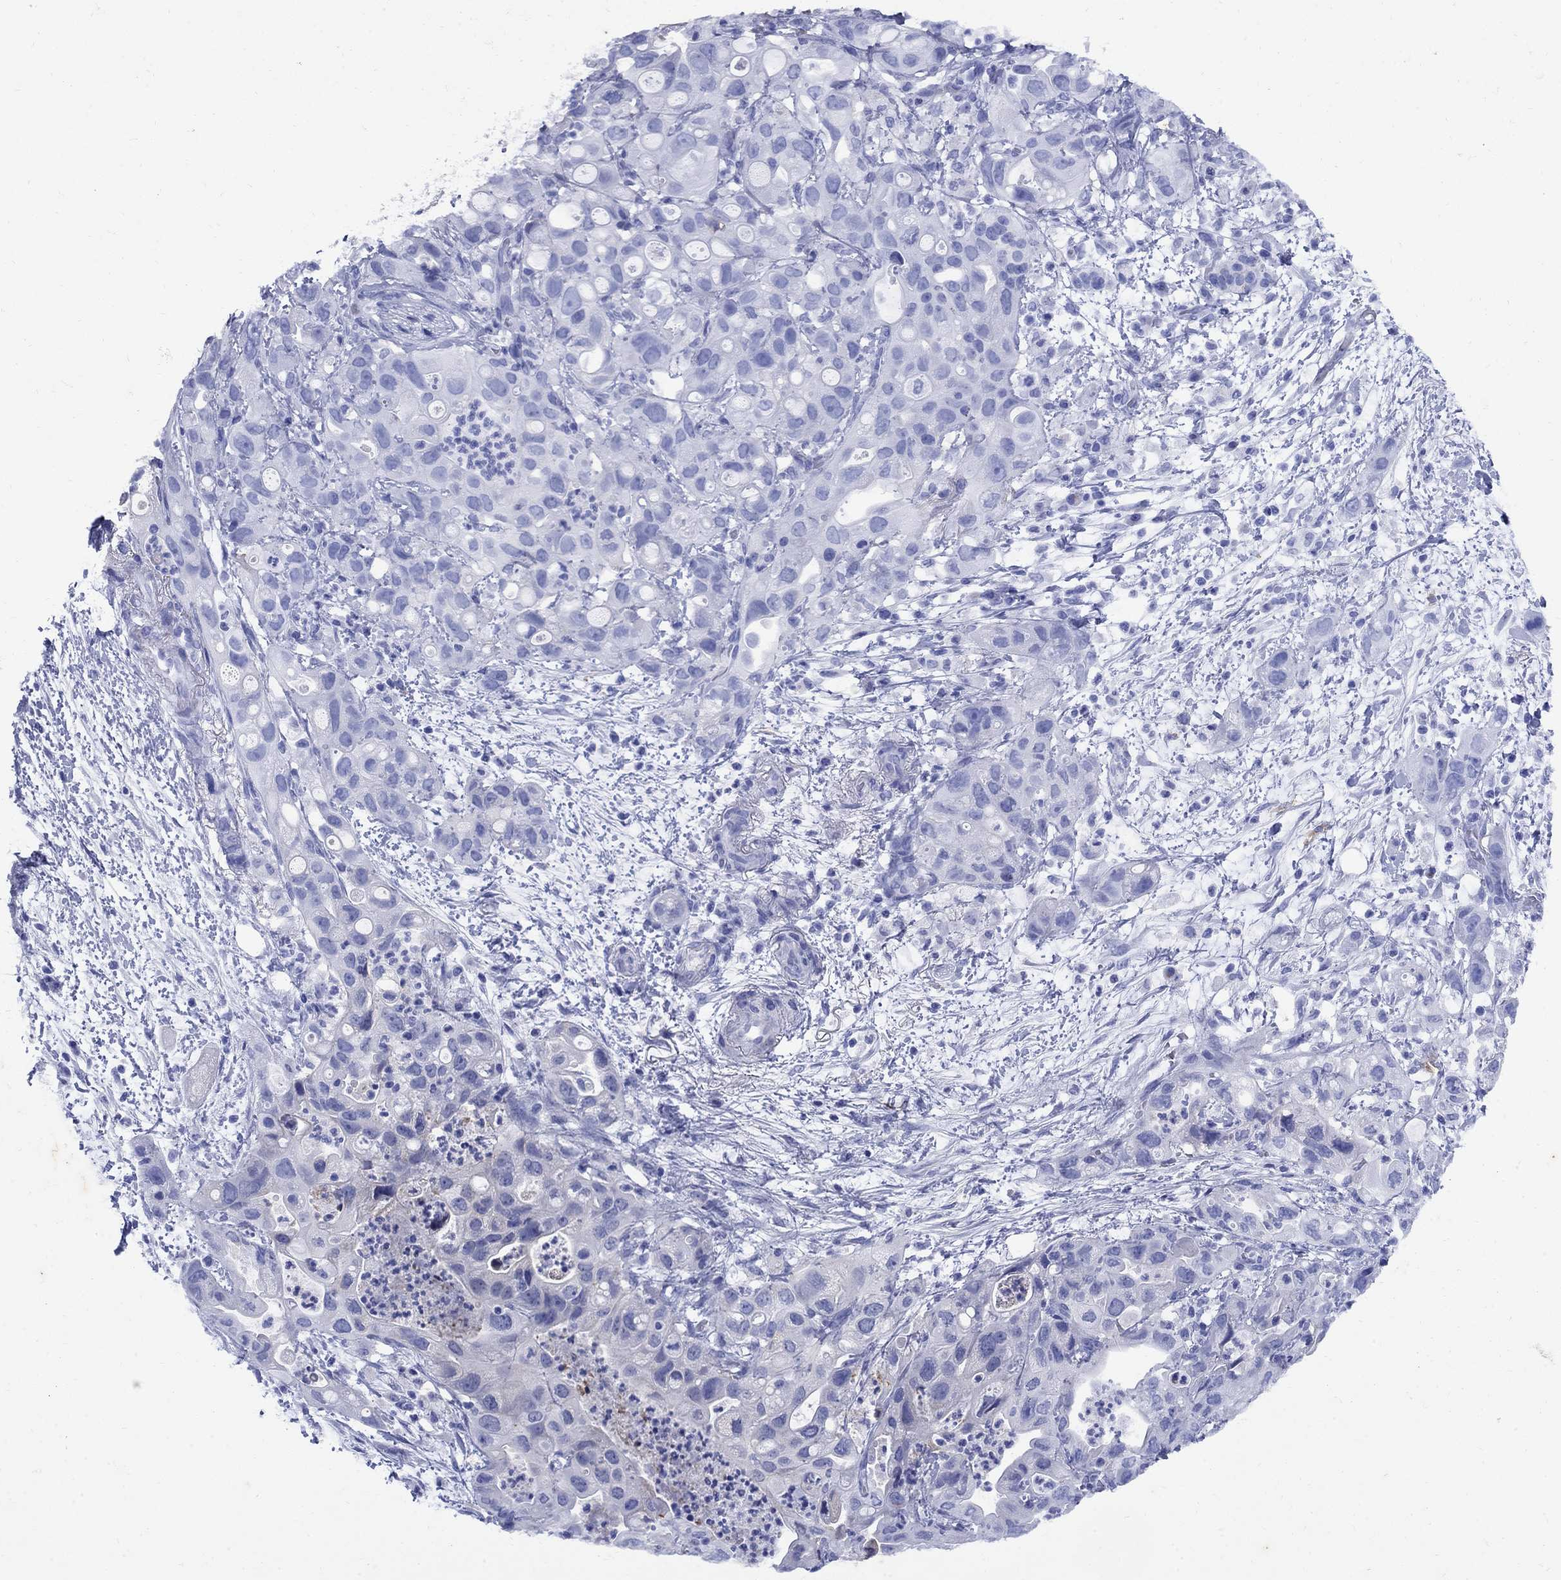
{"staining": {"intensity": "negative", "quantity": "none", "location": "none"}, "tissue": "pancreatic cancer", "cell_type": "Tumor cells", "image_type": "cancer", "snomed": [{"axis": "morphology", "description": "Adenocarcinoma, NOS"}, {"axis": "topography", "description": "Pancreas"}], "caption": "High power microscopy photomicrograph of an IHC histopathology image of pancreatic adenocarcinoma, revealing no significant staining in tumor cells.", "gene": "CD1A", "patient": {"sex": "female", "age": 72}}